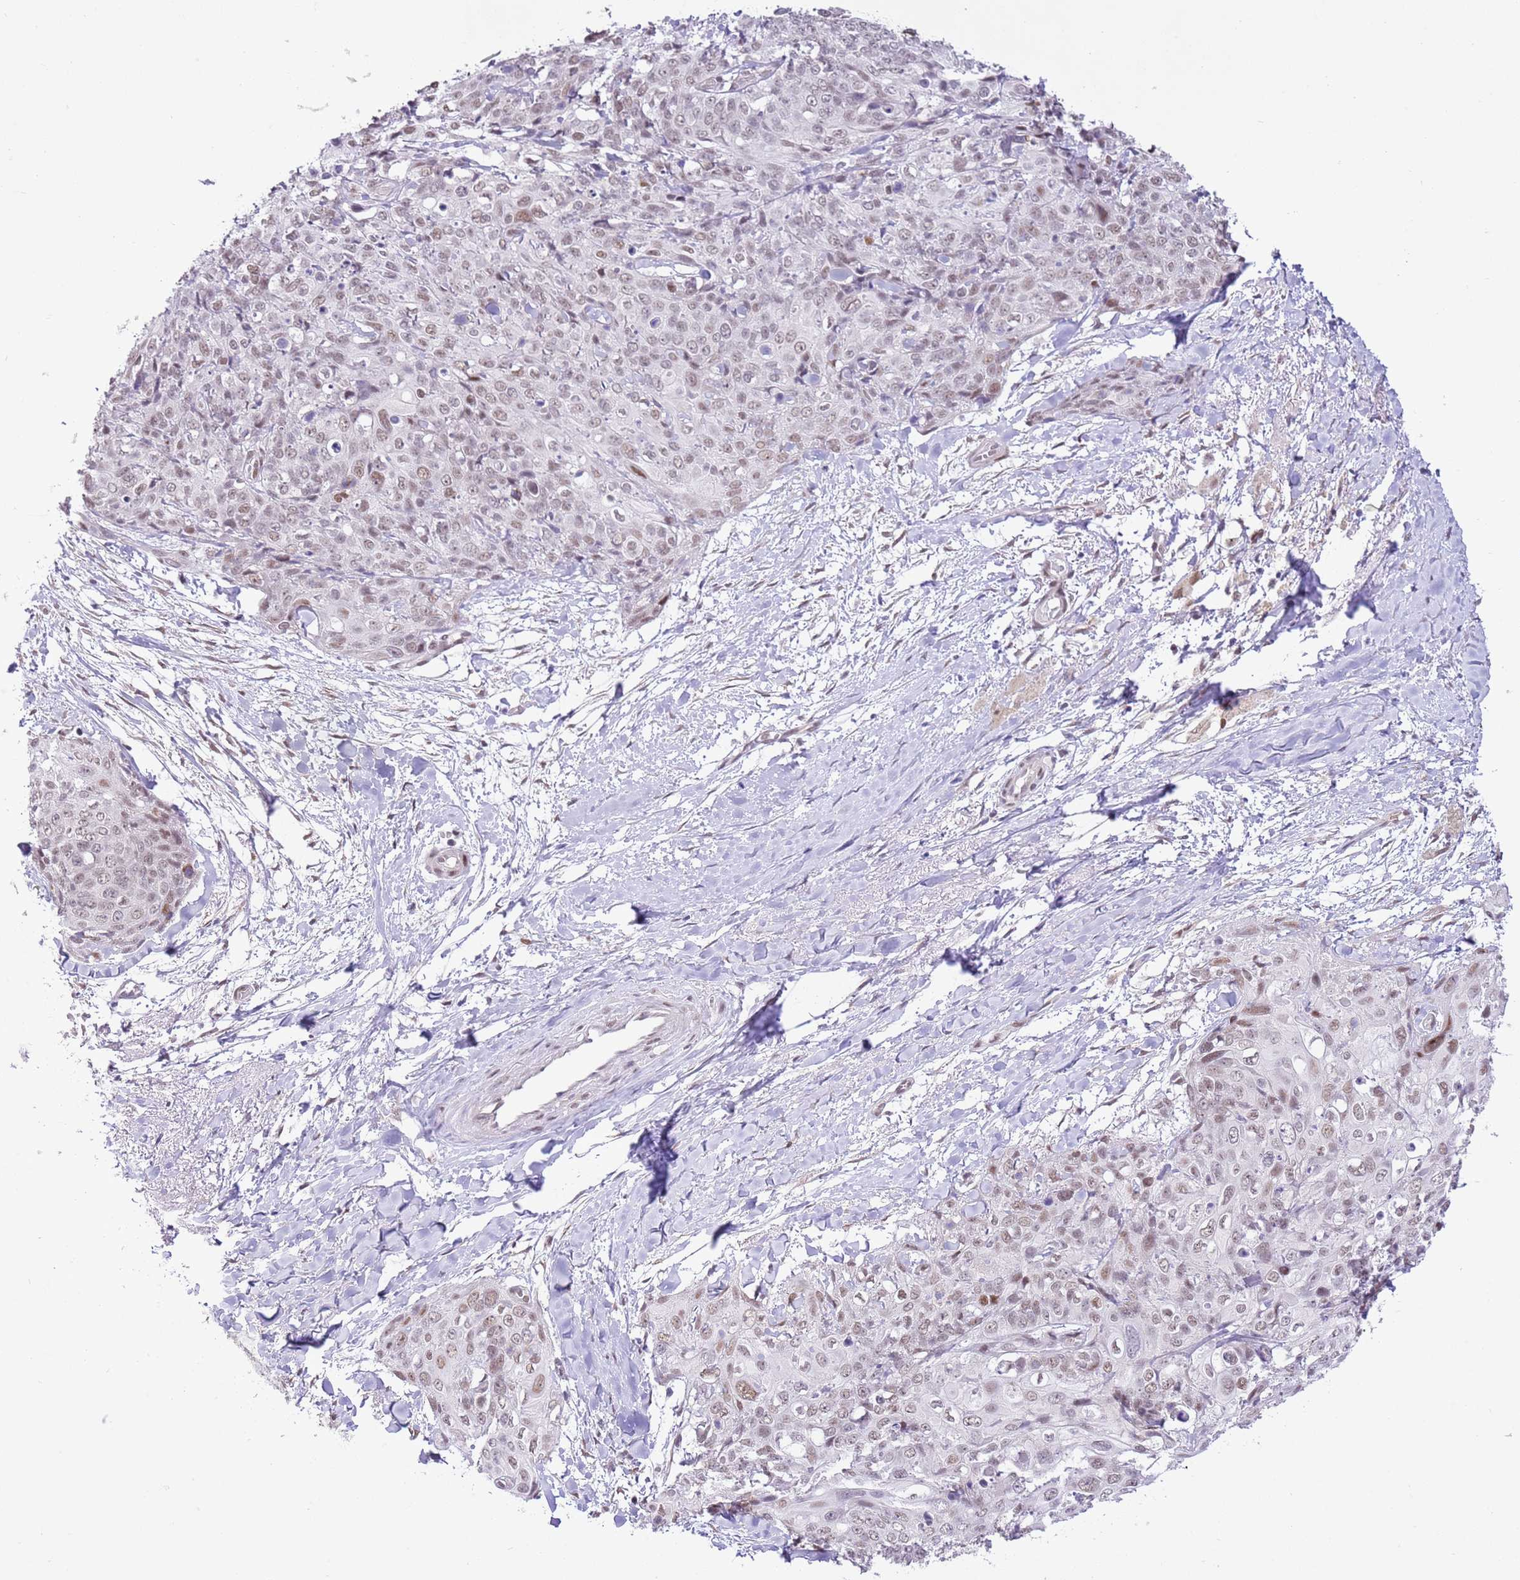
{"staining": {"intensity": "weak", "quantity": "25%-75%", "location": "nuclear"}, "tissue": "skin cancer", "cell_type": "Tumor cells", "image_type": "cancer", "snomed": [{"axis": "morphology", "description": "Squamous cell carcinoma, NOS"}, {"axis": "topography", "description": "Skin"}, {"axis": "topography", "description": "Vulva"}], "caption": "The image demonstrates immunohistochemical staining of skin cancer. There is weak nuclear staining is identified in approximately 25%-75% of tumor cells.", "gene": "NACC2", "patient": {"sex": "female", "age": 85}}